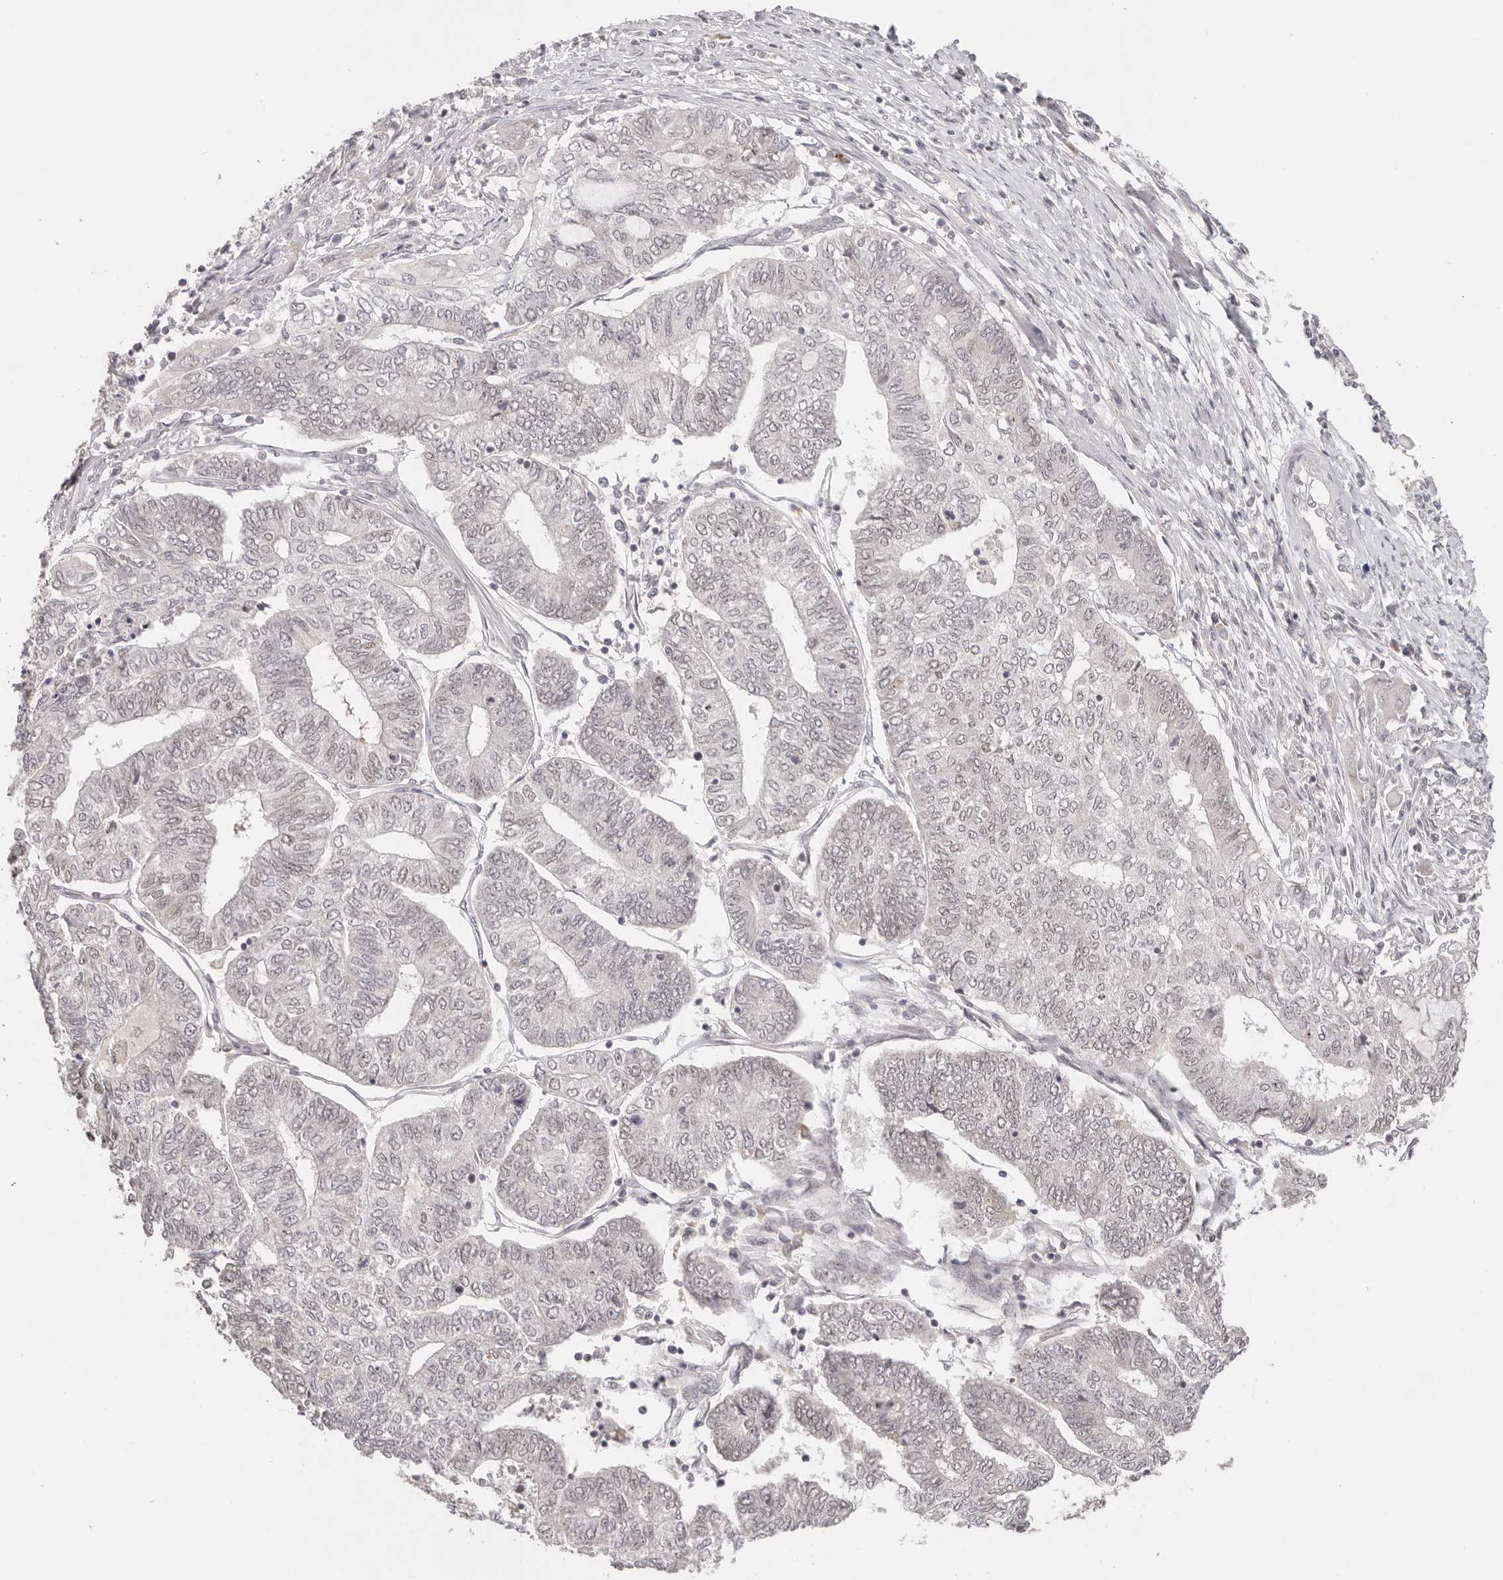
{"staining": {"intensity": "weak", "quantity": "<25%", "location": "nuclear"}, "tissue": "endometrial cancer", "cell_type": "Tumor cells", "image_type": "cancer", "snomed": [{"axis": "morphology", "description": "Adenocarcinoma, NOS"}, {"axis": "topography", "description": "Uterus"}, {"axis": "topography", "description": "Endometrium"}], "caption": "Human endometrial cancer (adenocarcinoma) stained for a protein using IHC displays no expression in tumor cells.", "gene": "RFC3", "patient": {"sex": "female", "age": 70}}